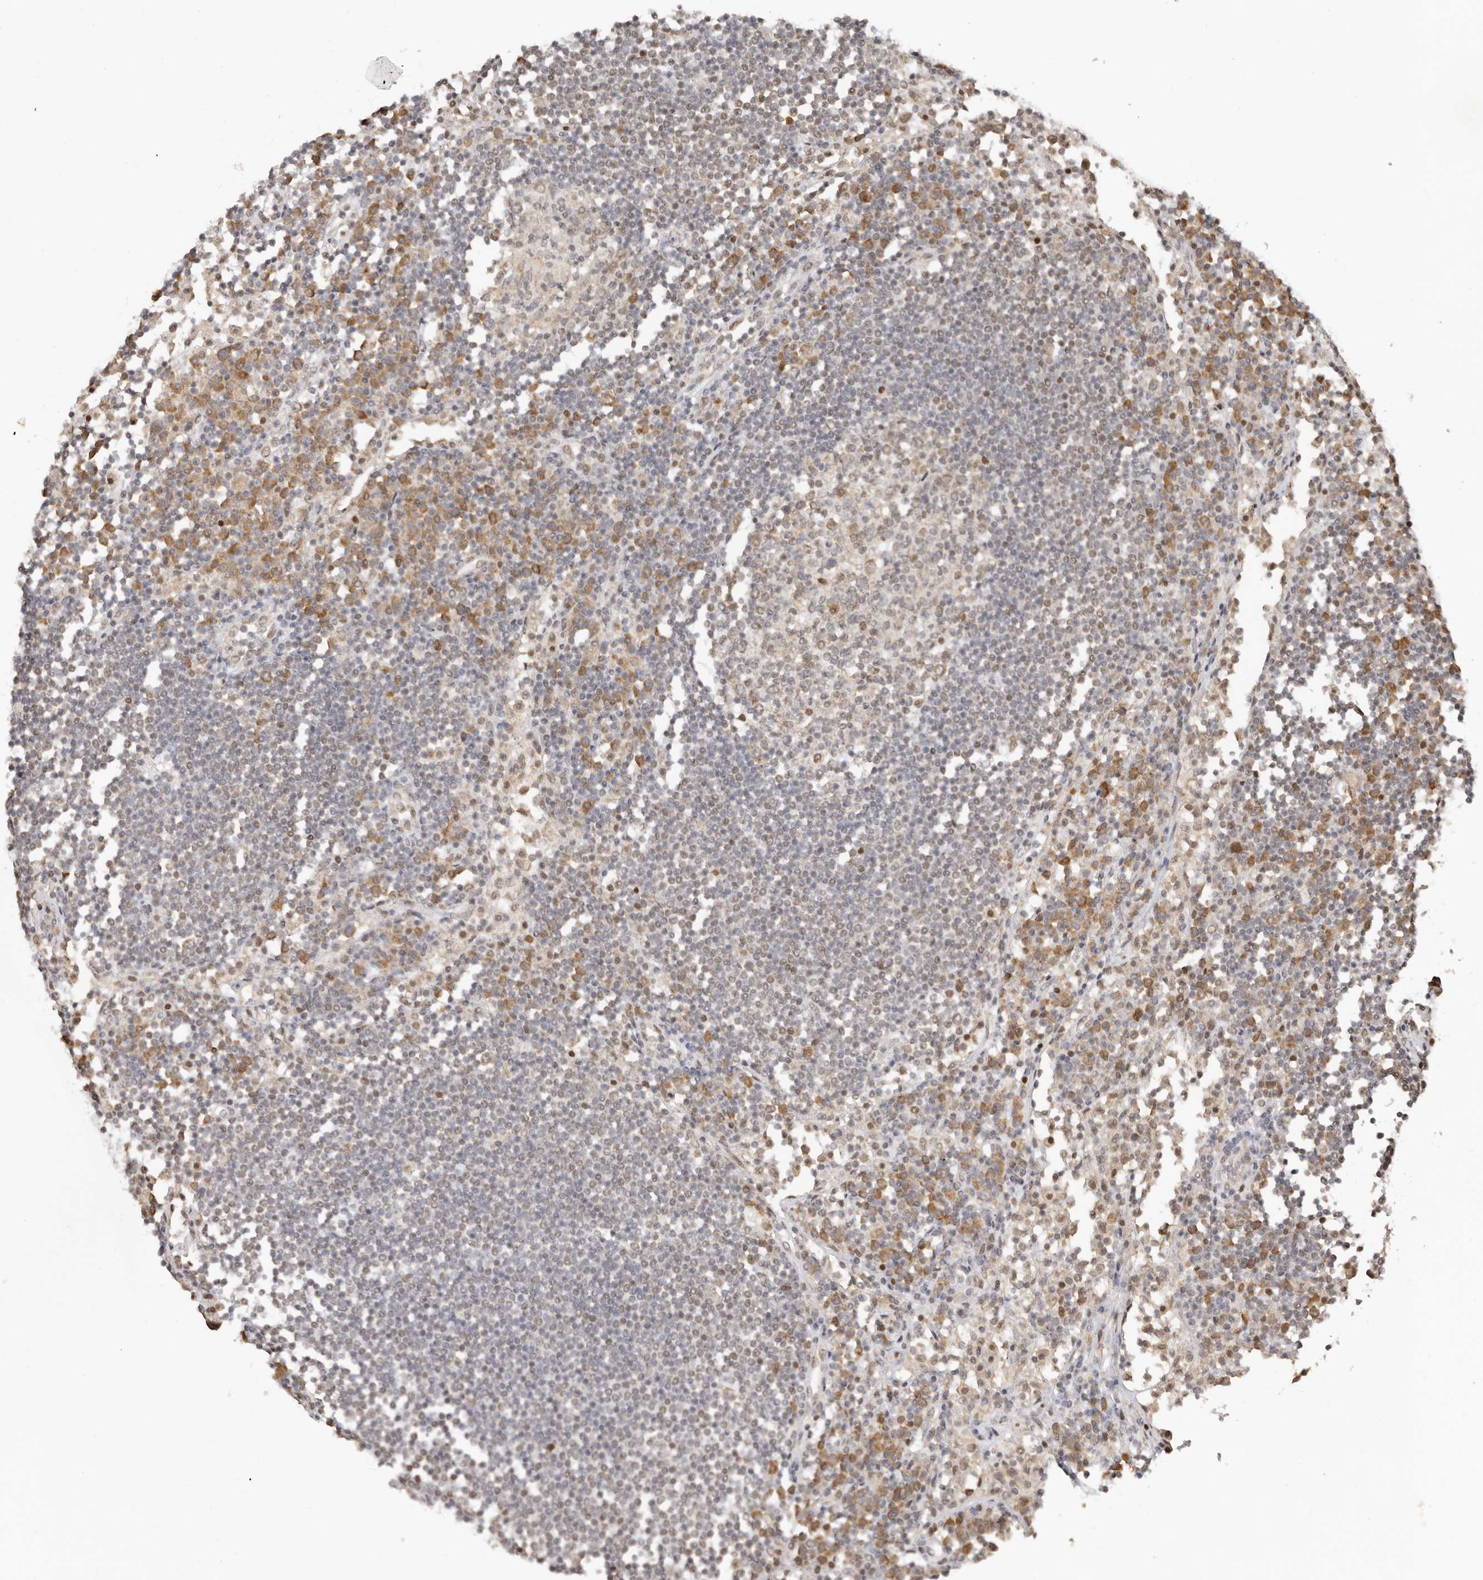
{"staining": {"intensity": "weak", "quantity": ">75%", "location": "cytoplasmic/membranous"}, "tissue": "lymph node", "cell_type": "Germinal center cells", "image_type": "normal", "snomed": [{"axis": "morphology", "description": "Normal tissue, NOS"}, {"axis": "topography", "description": "Lymph node"}], "caption": "Human lymph node stained for a protein (brown) demonstrates weak cytoplasmic/membranous positive staining in about >75% of germinal center cells.", "gene": "SEC14L1", "patient": {"sex": "female", "age": 53}}